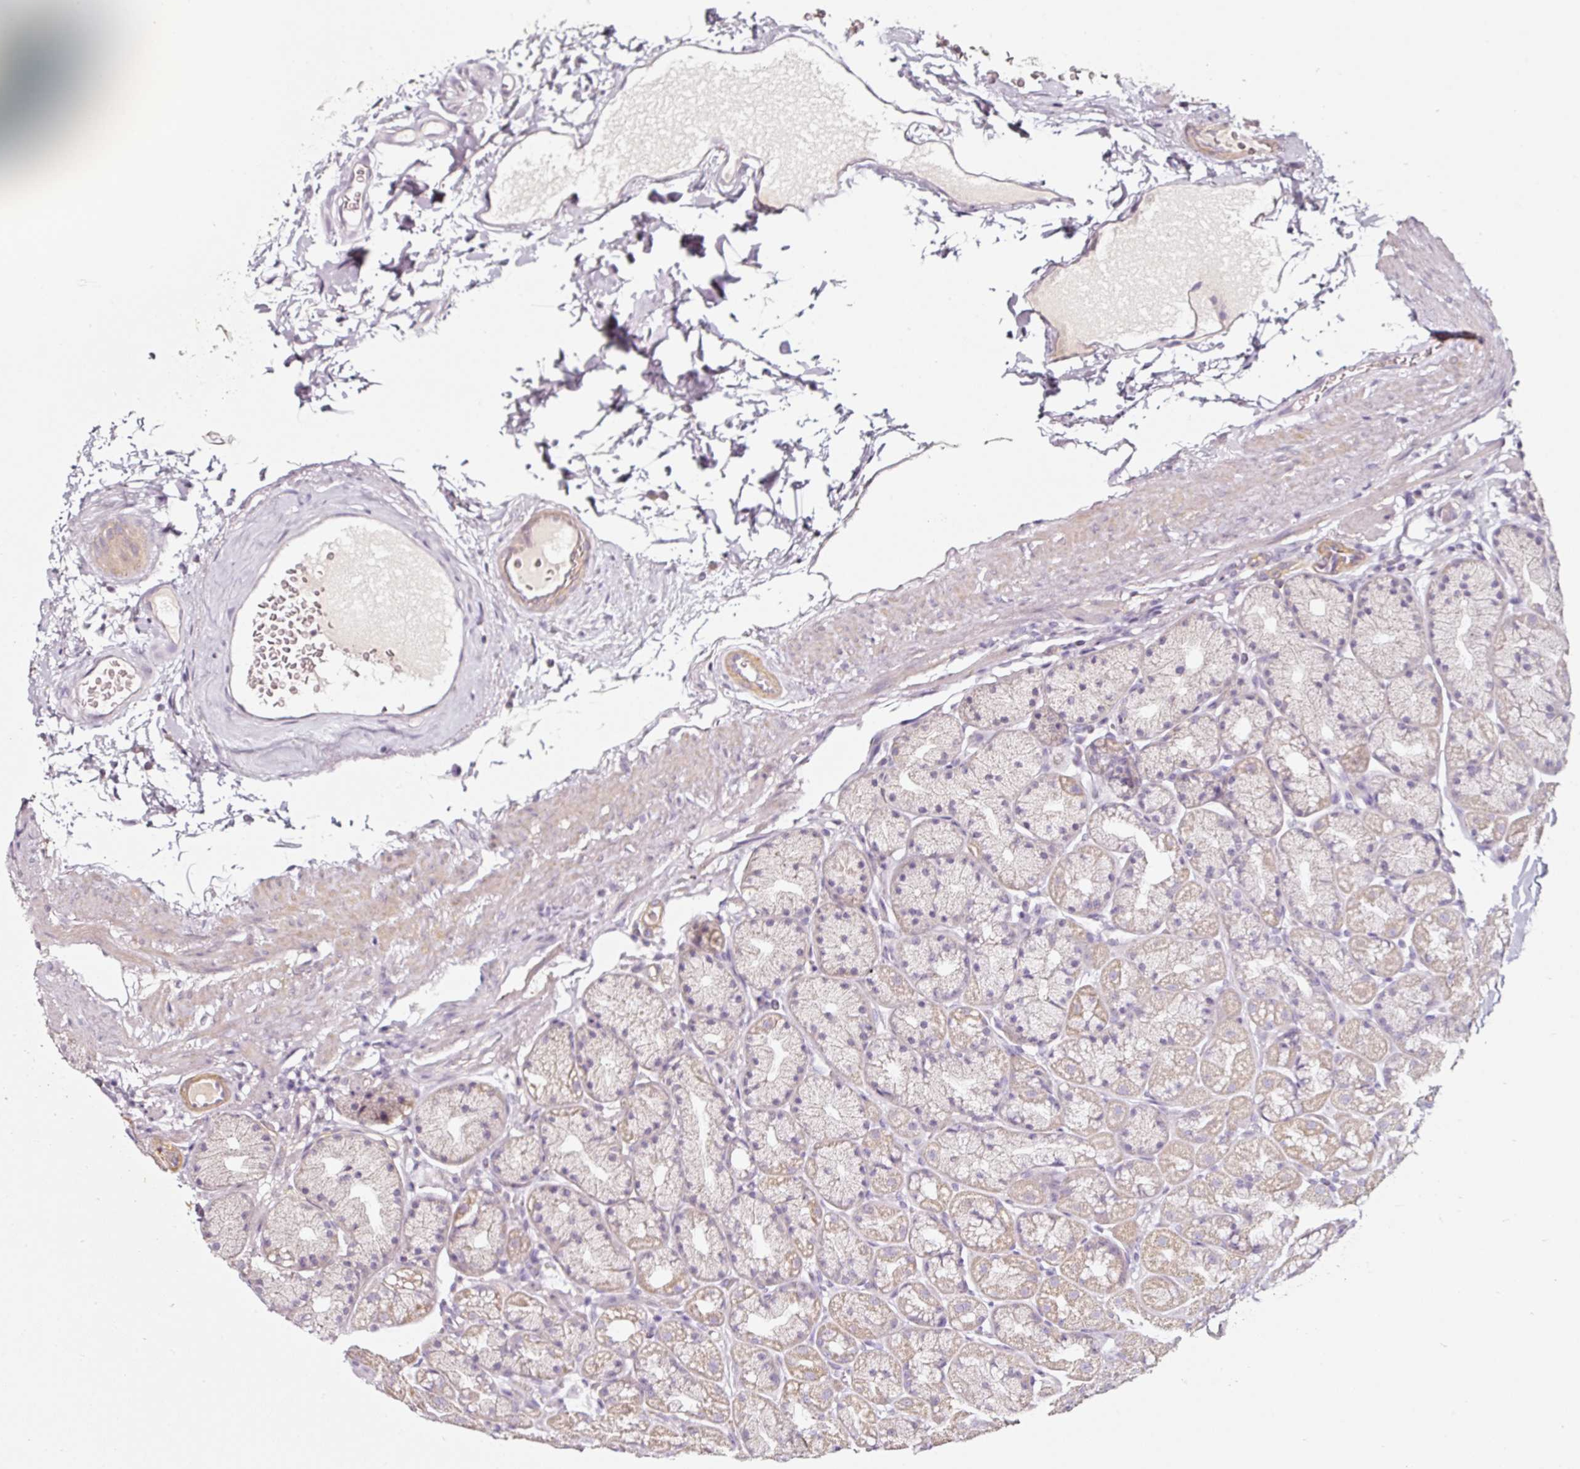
{"staining": {"intensity": "weak", "quantity": "25%-75%", "location": "cytoplasmic/membranous"}, "tissue": "stomach", "cell_type": "Glandular cells", "image_type": "normal", "snomed": [{"axis": "morphology", "description": "Normal tissue, NOS"}, {"axis": "topography", "description": "Stomach, lower"}], "caption": "Immunohistochemical staining of benign human stomach displays 25%-75% levels of weak cytoplasmic/membranous protein expression in approximately 25%-75% of glandular cells. (Stains: DAB (3,3'-diaminobenzidine) in brown, nuclei in blue, Microscopy: brightfield microscopy at high magnification).", "gene": "CAP2", "patient": {"sex": "male", "age": 67}}